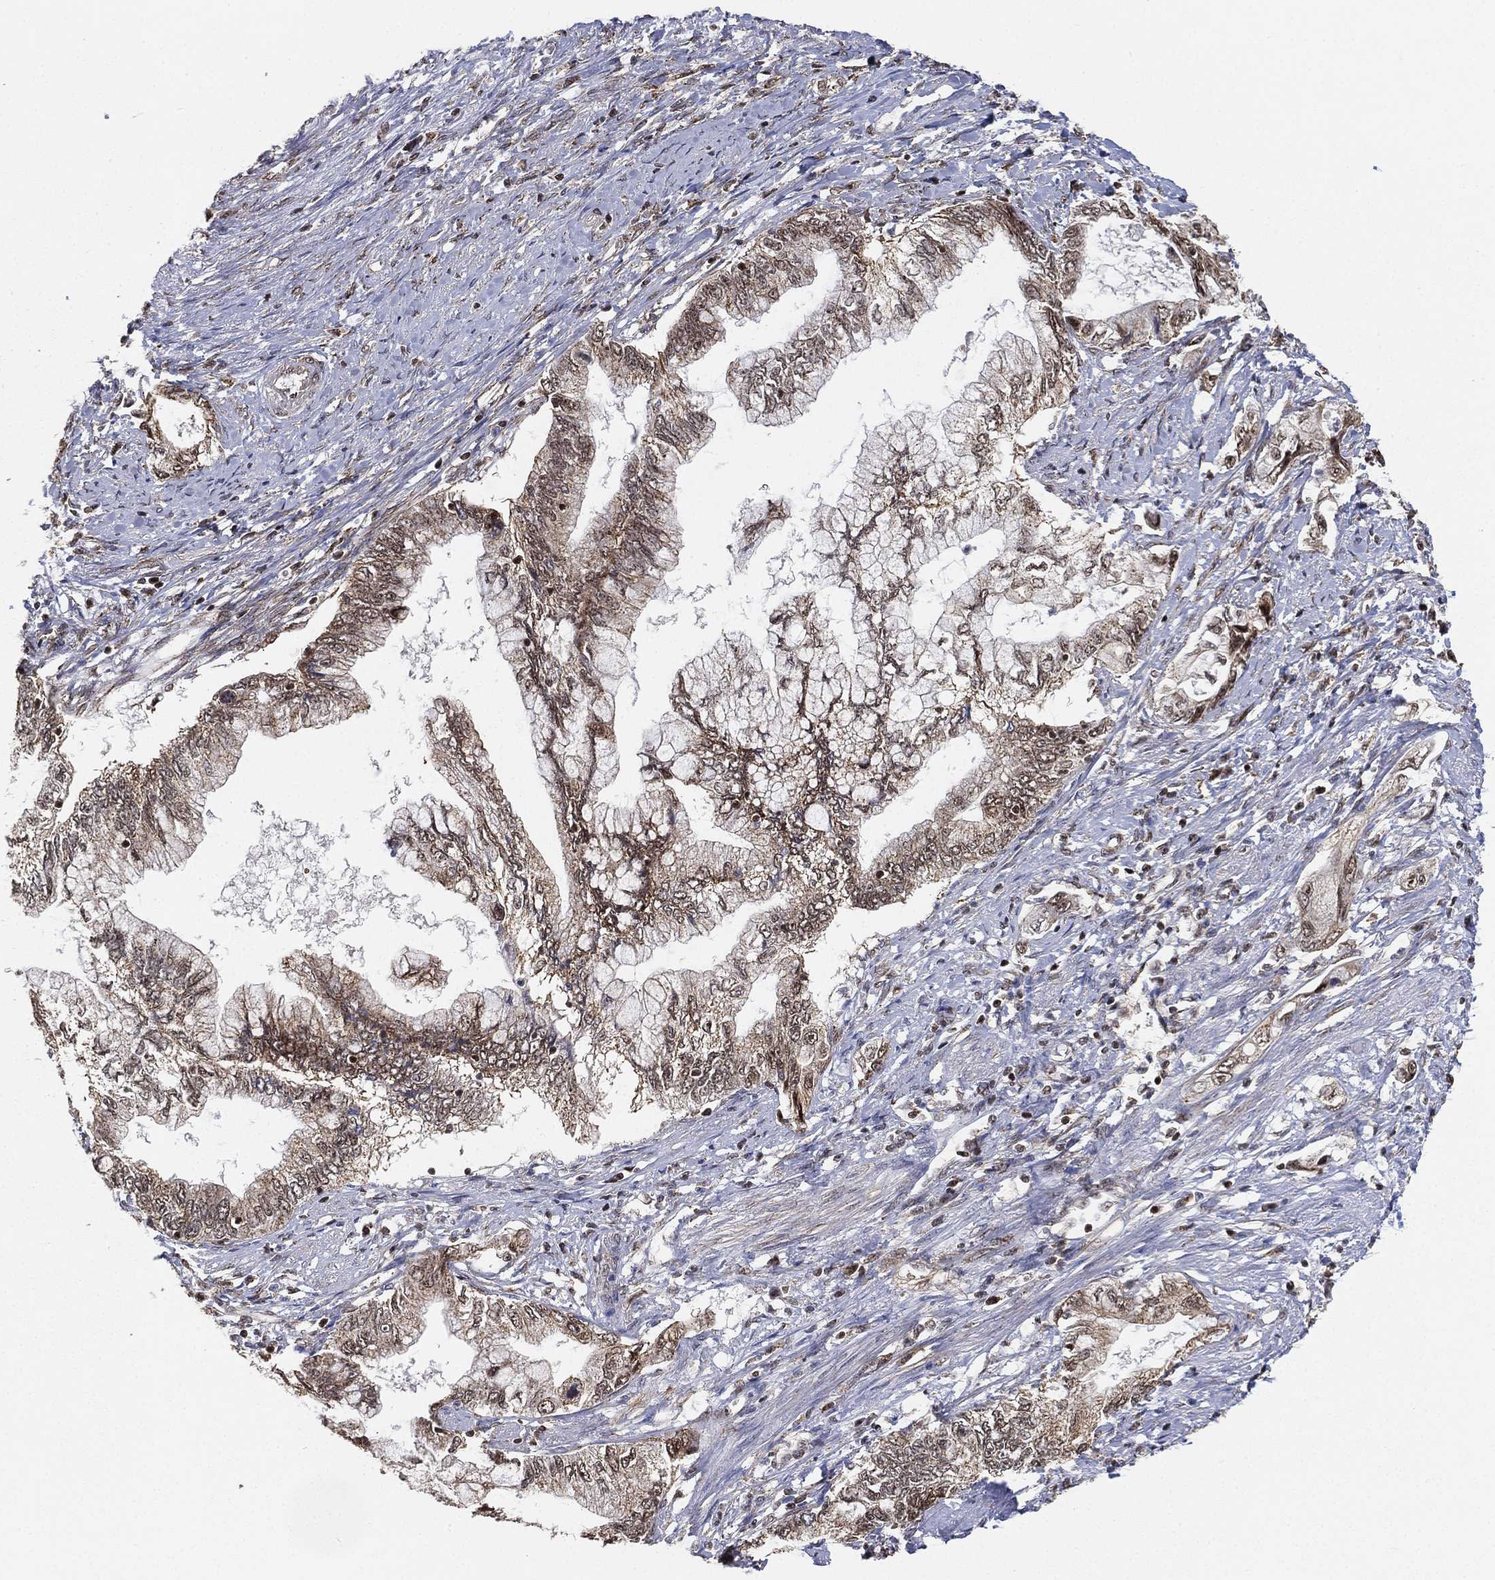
{"staining": {"intensity": "moderate", "quantity": "25%-75%", "location": "cytoplasmic/membranous"}, "tissue": "pancreatic cancer", "cell_type": "Tumor cells", "image_type": "cancer", "snomed": [{"axis": "morphology", "description": "Adenocarcinoma, NOS"}, {"axis": "topography", "description": "Pancreas"}], "caption": "High-power microscopy captured an immunohistochemistry (IHC) micrograph of adenocarcinoma (pancreatic), revealing moderate cytoplasmic/membranous expression in about 25%-75% of tumor cells.", "gene": "RSRC2", "patient": {"sex": "female", "age": 73}}